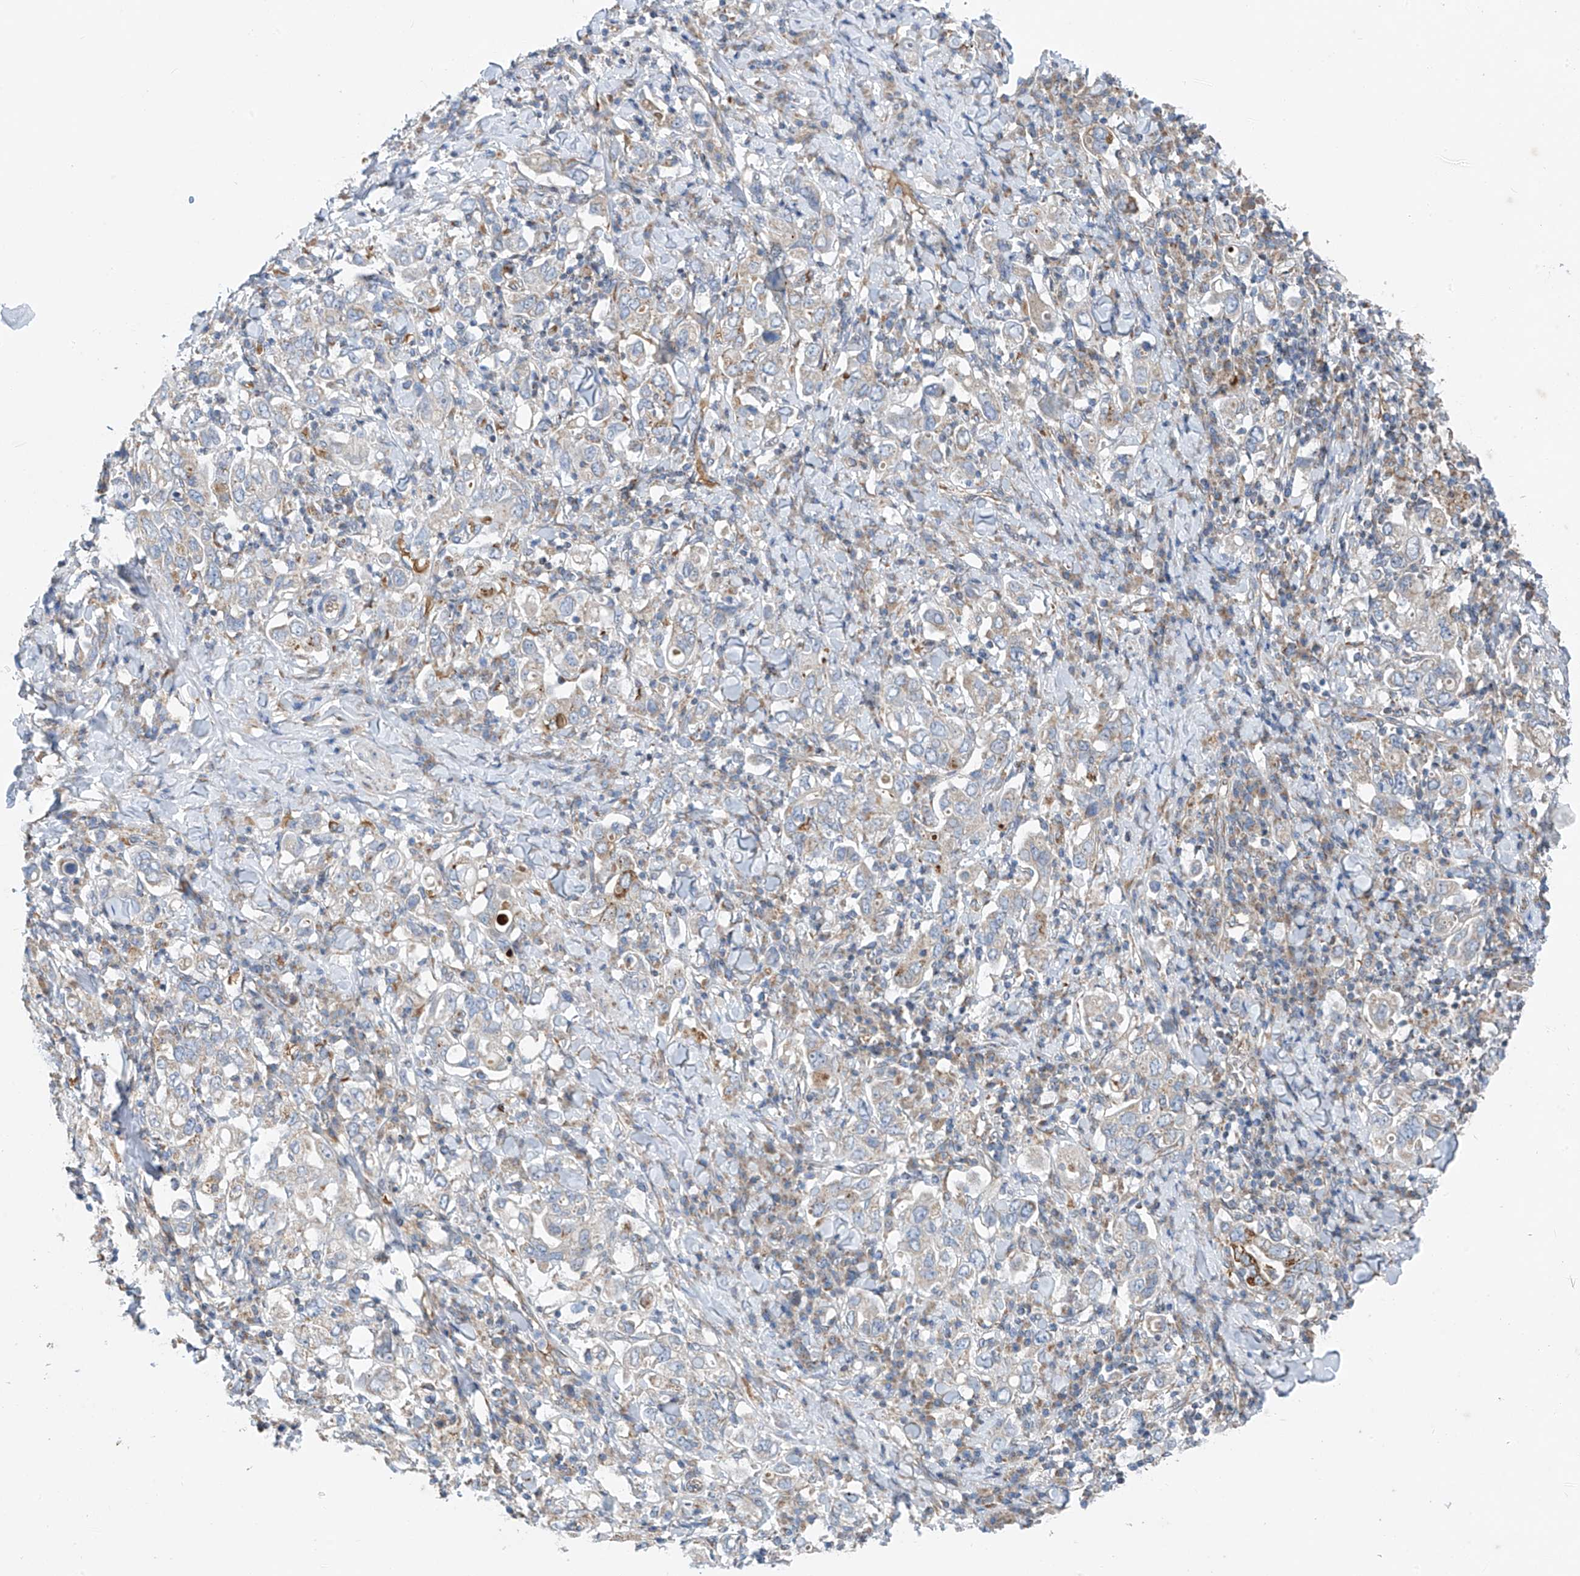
{"staining": {"intensity": "negative", "quantity": "none", "location": "none"}, "tissue": "stomach cancer", "cell_type": "Tumor cells", "image_type": "cancer", "snomed": [{"axis": "morphology", "description": "Adenocarcinoma, NOS"}, {"axis": "topography", "description": "Stomach, upper"}], "caption": "Histopathology image shows no significant protein expression in tumor cells of adenocarcinoma (stomach).", "gene": "EOMES", "patient": {"sex": "male", "age": 62}}